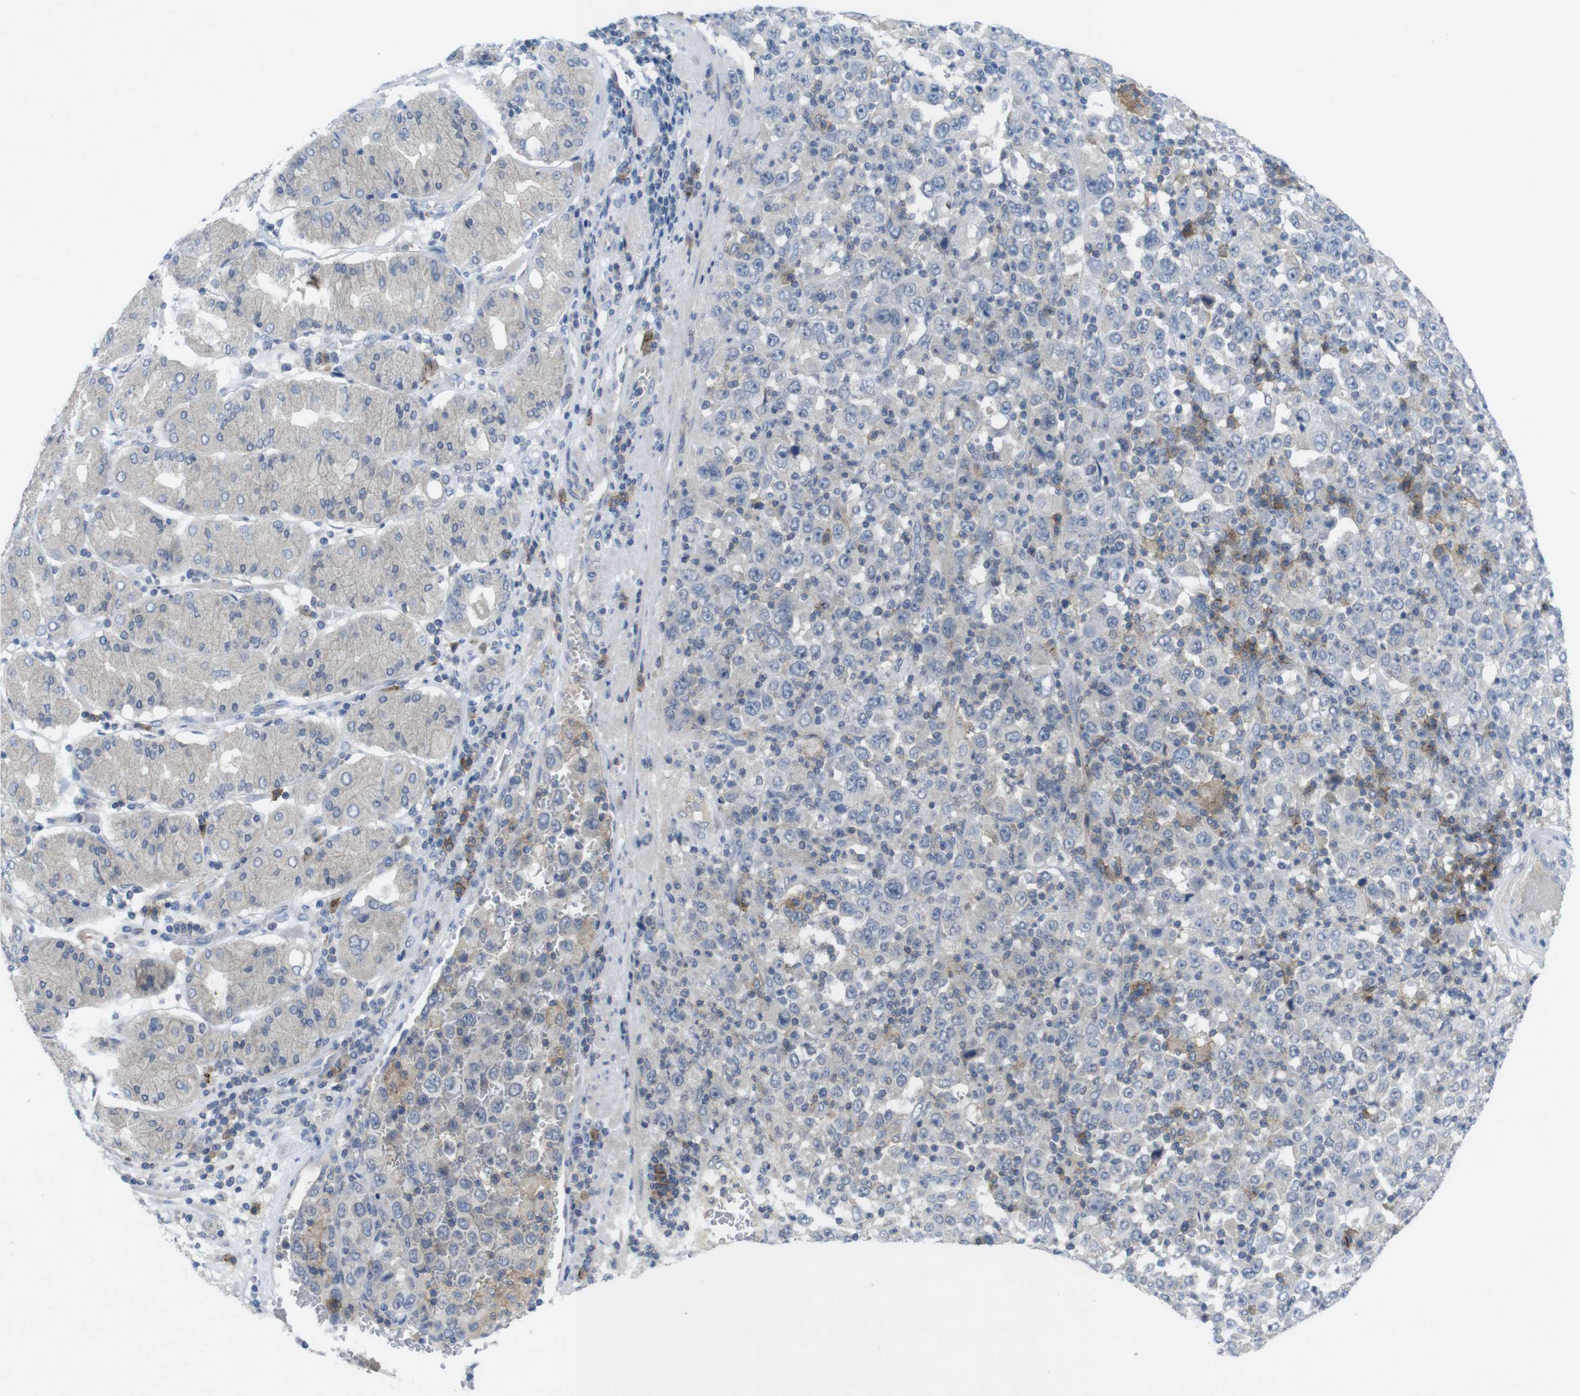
{"staining": {"intensity": "negative", "quantity": "none", "location": "none"}, "tissue": "stomach cancer", "cell_type": "Tumor cells", "image_type": "cancer", "snomed": [{"axis": "morphology", "description": "Normal tissue, NOS"}, {"axis": "morphology", "description": "Adenocarcinoma, NOS"}, {"axis": "topography", "description": "Stomach, upper"}, {"axis": "topography", "description": "Stomach"}], "caption": "There is no significant staining in tumor cells of adenocarcinoma (stomach).", "gene": "SLAMF7", "patient": {"sex": "male", "age": 59}}